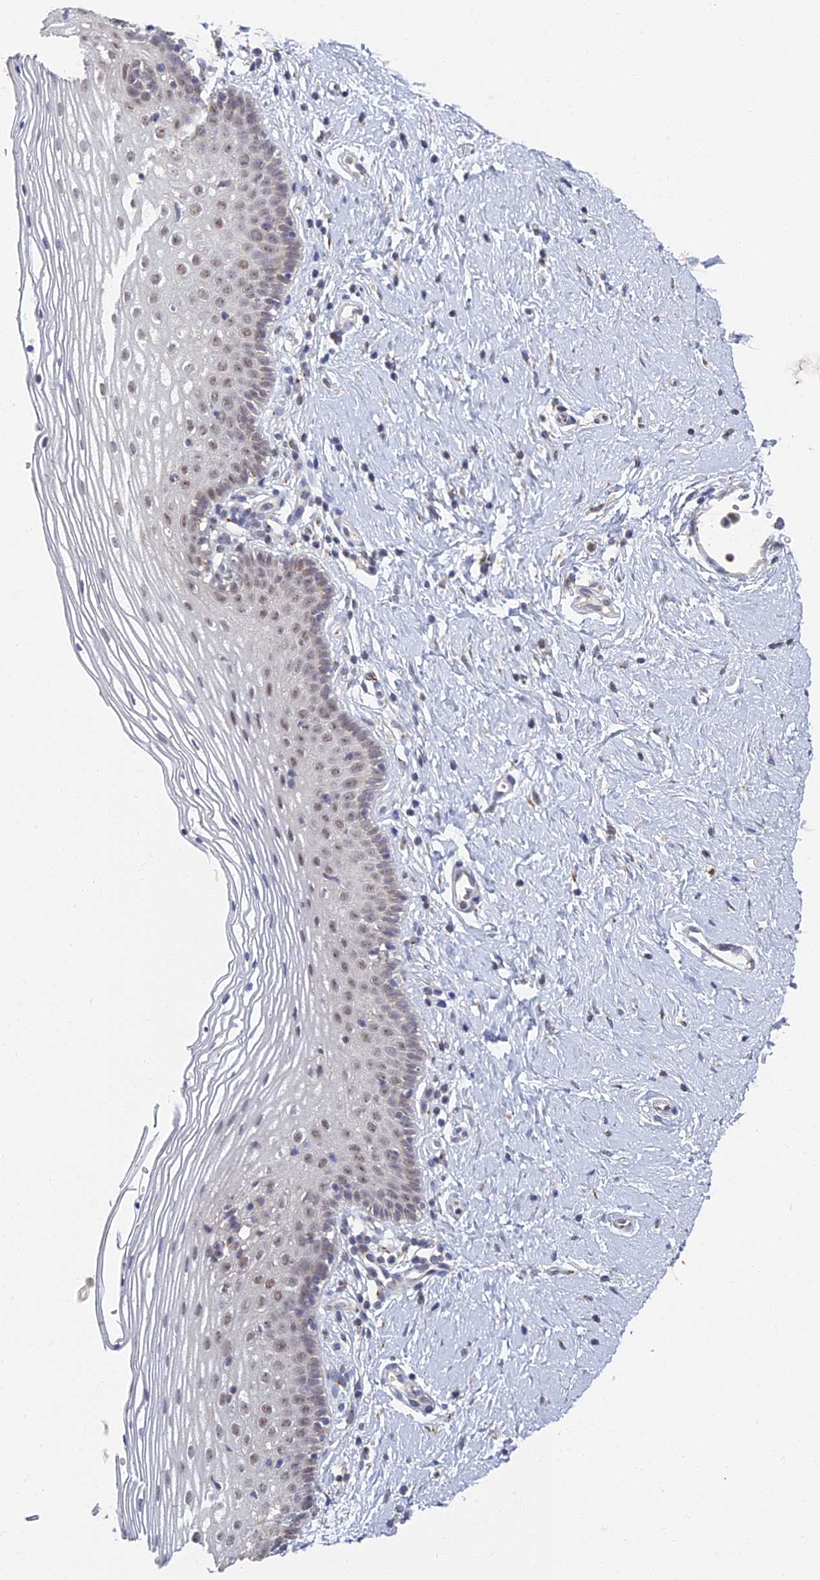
{"staining": {"intensity": "weak", "quantity": "25%-75%", "location": "nuclear"}, "tissue": "vagina", "cell_type": "Squamous epithelial cells", "image_type": "normal", "snomed": [{"axis": "morphology", "description": "Normal tissue, NOS"}, {"axis": "topography", "description": "Vagina"}], "caption": "DAB (3,3'-diaminobenzidine) immunohistochemical staining of unremarkable human vagina displays weak nuclear protein expression in about 25%-75% of squamous epithelial cells.", "gene": "GPATCH1", "patient": {"sex": "female", "age": 32}}